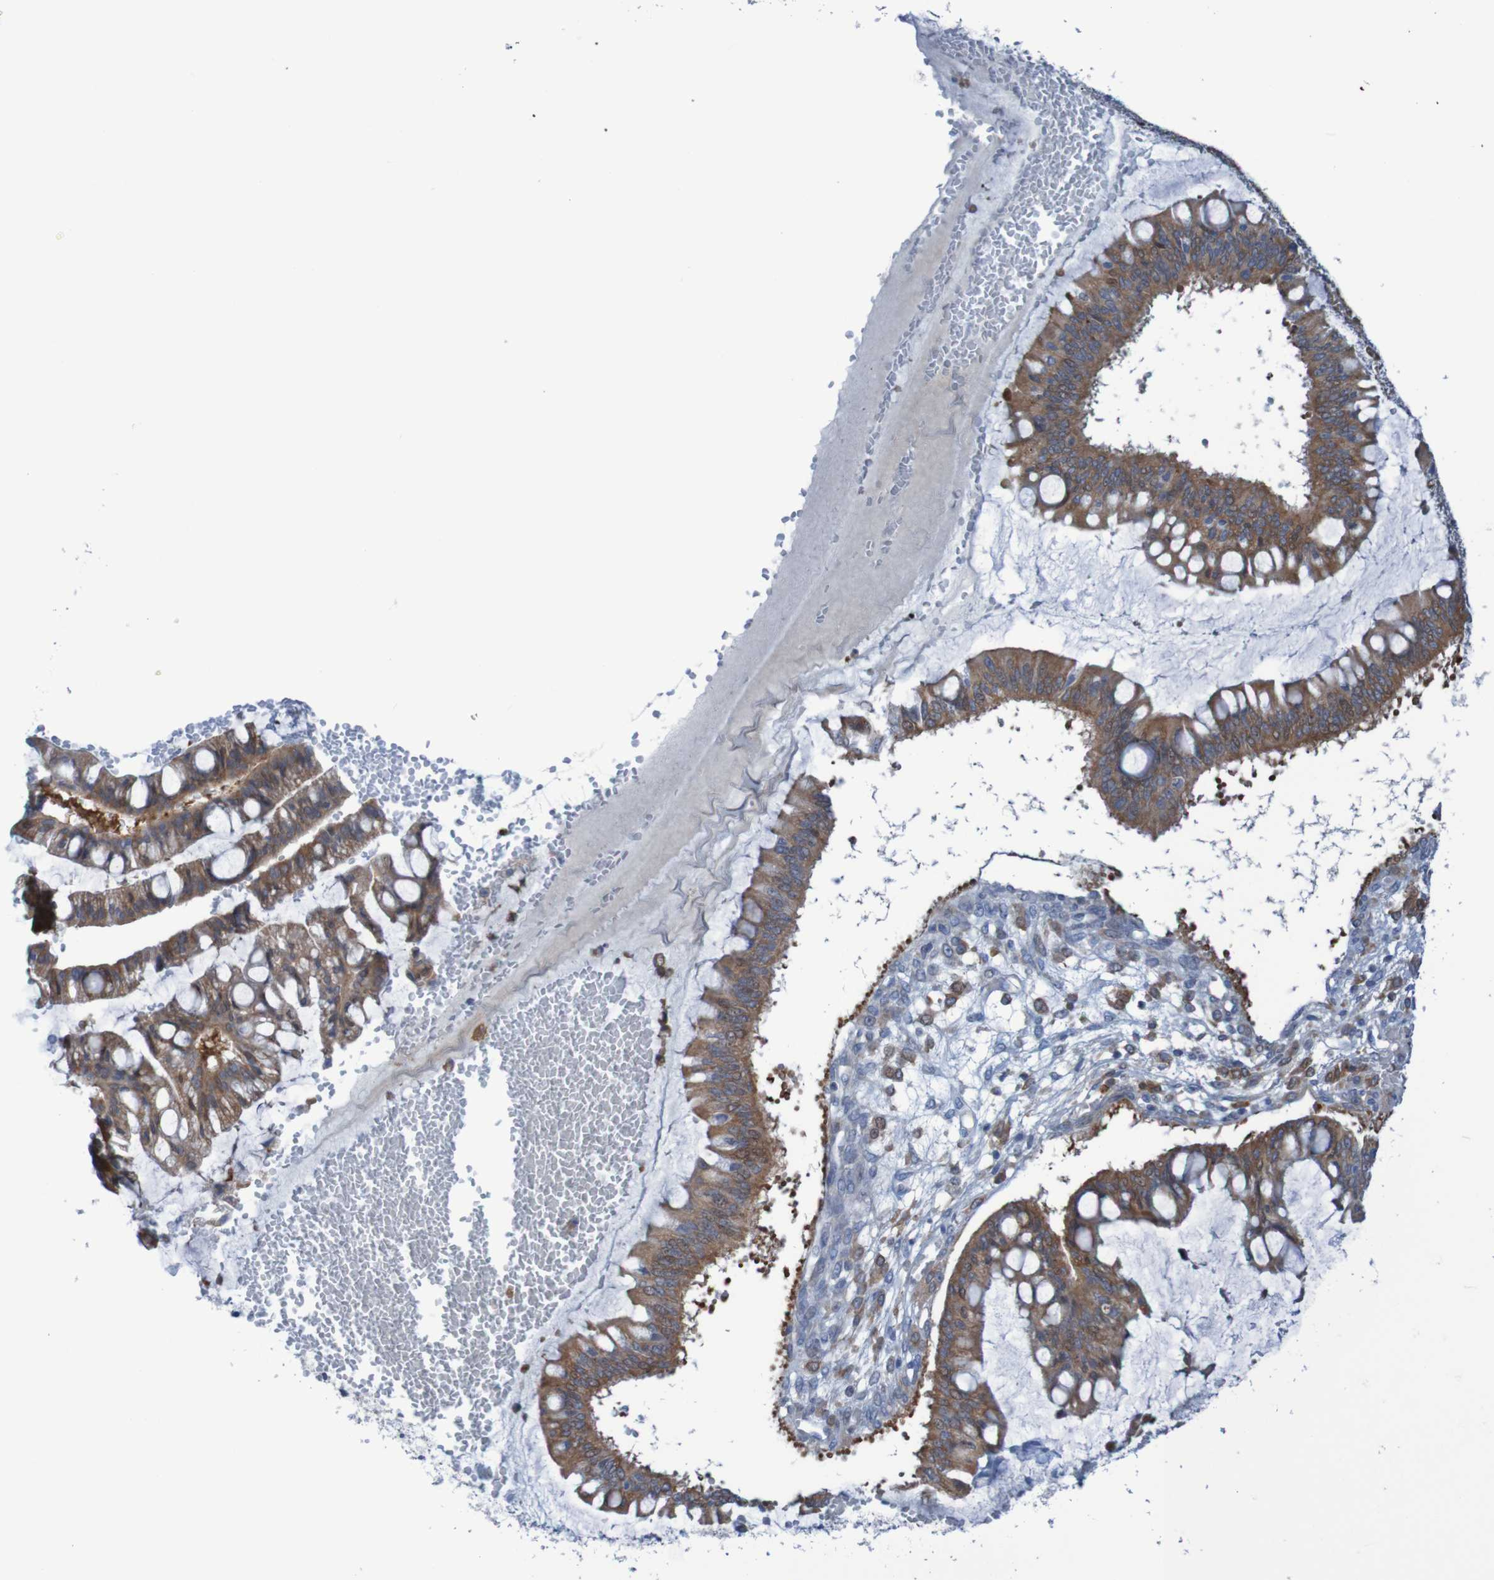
{"staining": {"intensity": "strong", "quantity": ">75%", "location": "cytoplasmic/membranous"}, "tissue": "ovarian cancer", "cell_type": "Tumor cells", "image_type": "cancer", "snomed": [{"axis": "morphology", "description": "Cystadenocarcinoma, mucinous, NOS"}, {"axis": "topography", "description": "Ovary"}], "caption": "IHC of human ovarian cancer (mucinous cystadenocarcinoma) reveals high levels of strong cytoplasmic/membranous positivity in about >75% of tumor cells.", "gene": "ANGPT4", "patient": {"sex": "female", "age": 73}}